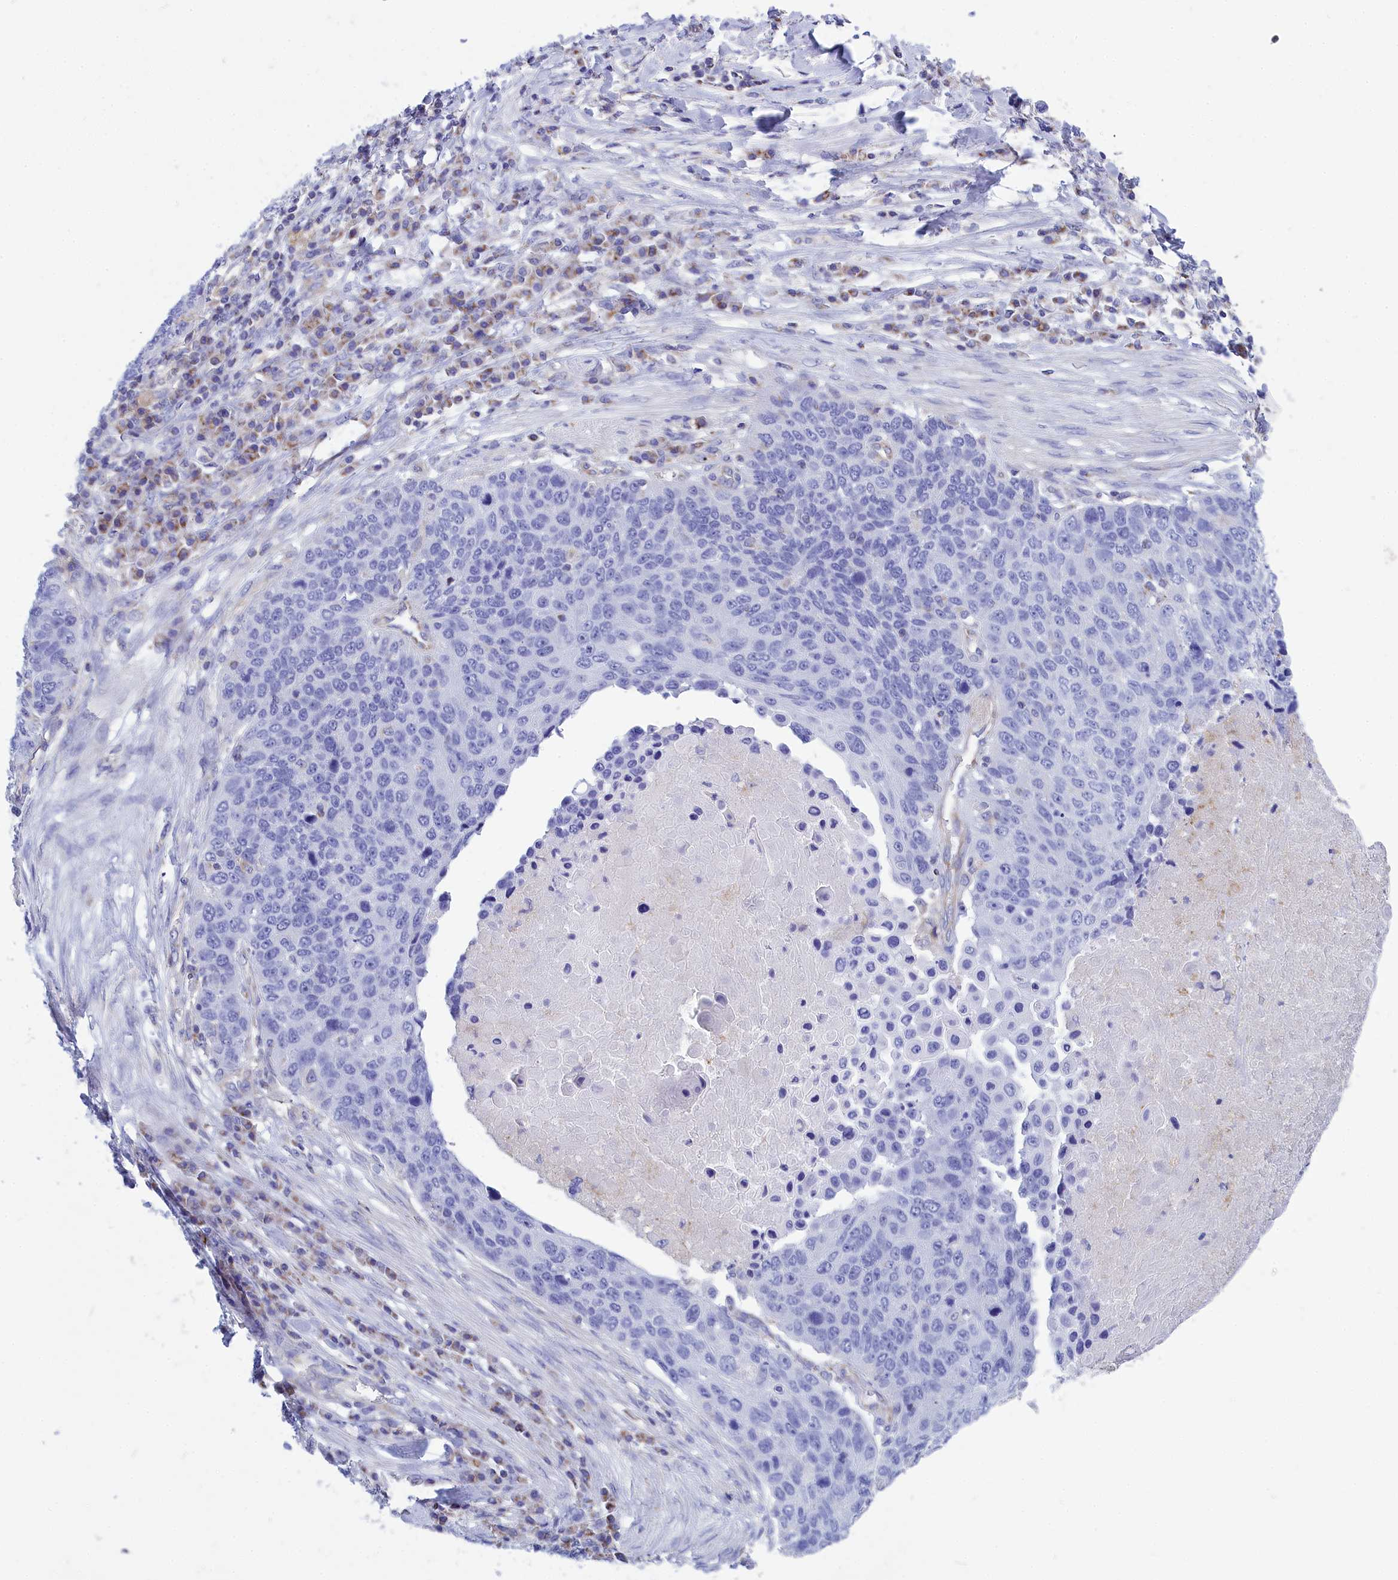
{"staining": {"intensity": "negative", "quantity": "none", "location": "none"}, "tissue": "lung cancer", "cell_type": "Tumor cells", "image_type": "cancer", "snomed": [{"axis": "morphology", "description": "Normal tissue, NOS"}, {"axis": "morphology", "description": "Squamous cell carcinoma, NOS"}, {"axis": "topography", "description": "Lymph node"}, {"axis": "topography", "description": "Lung"}], "caption": "IHC photomicrograph of neoplastic tissue: human lung cancer stained with DAB (3,3'-diaminobenzidine) displays no significant protein positivity in tumor cells.", "gene": "CCRL2", "patient": {"sex": "male", "age": 66}}